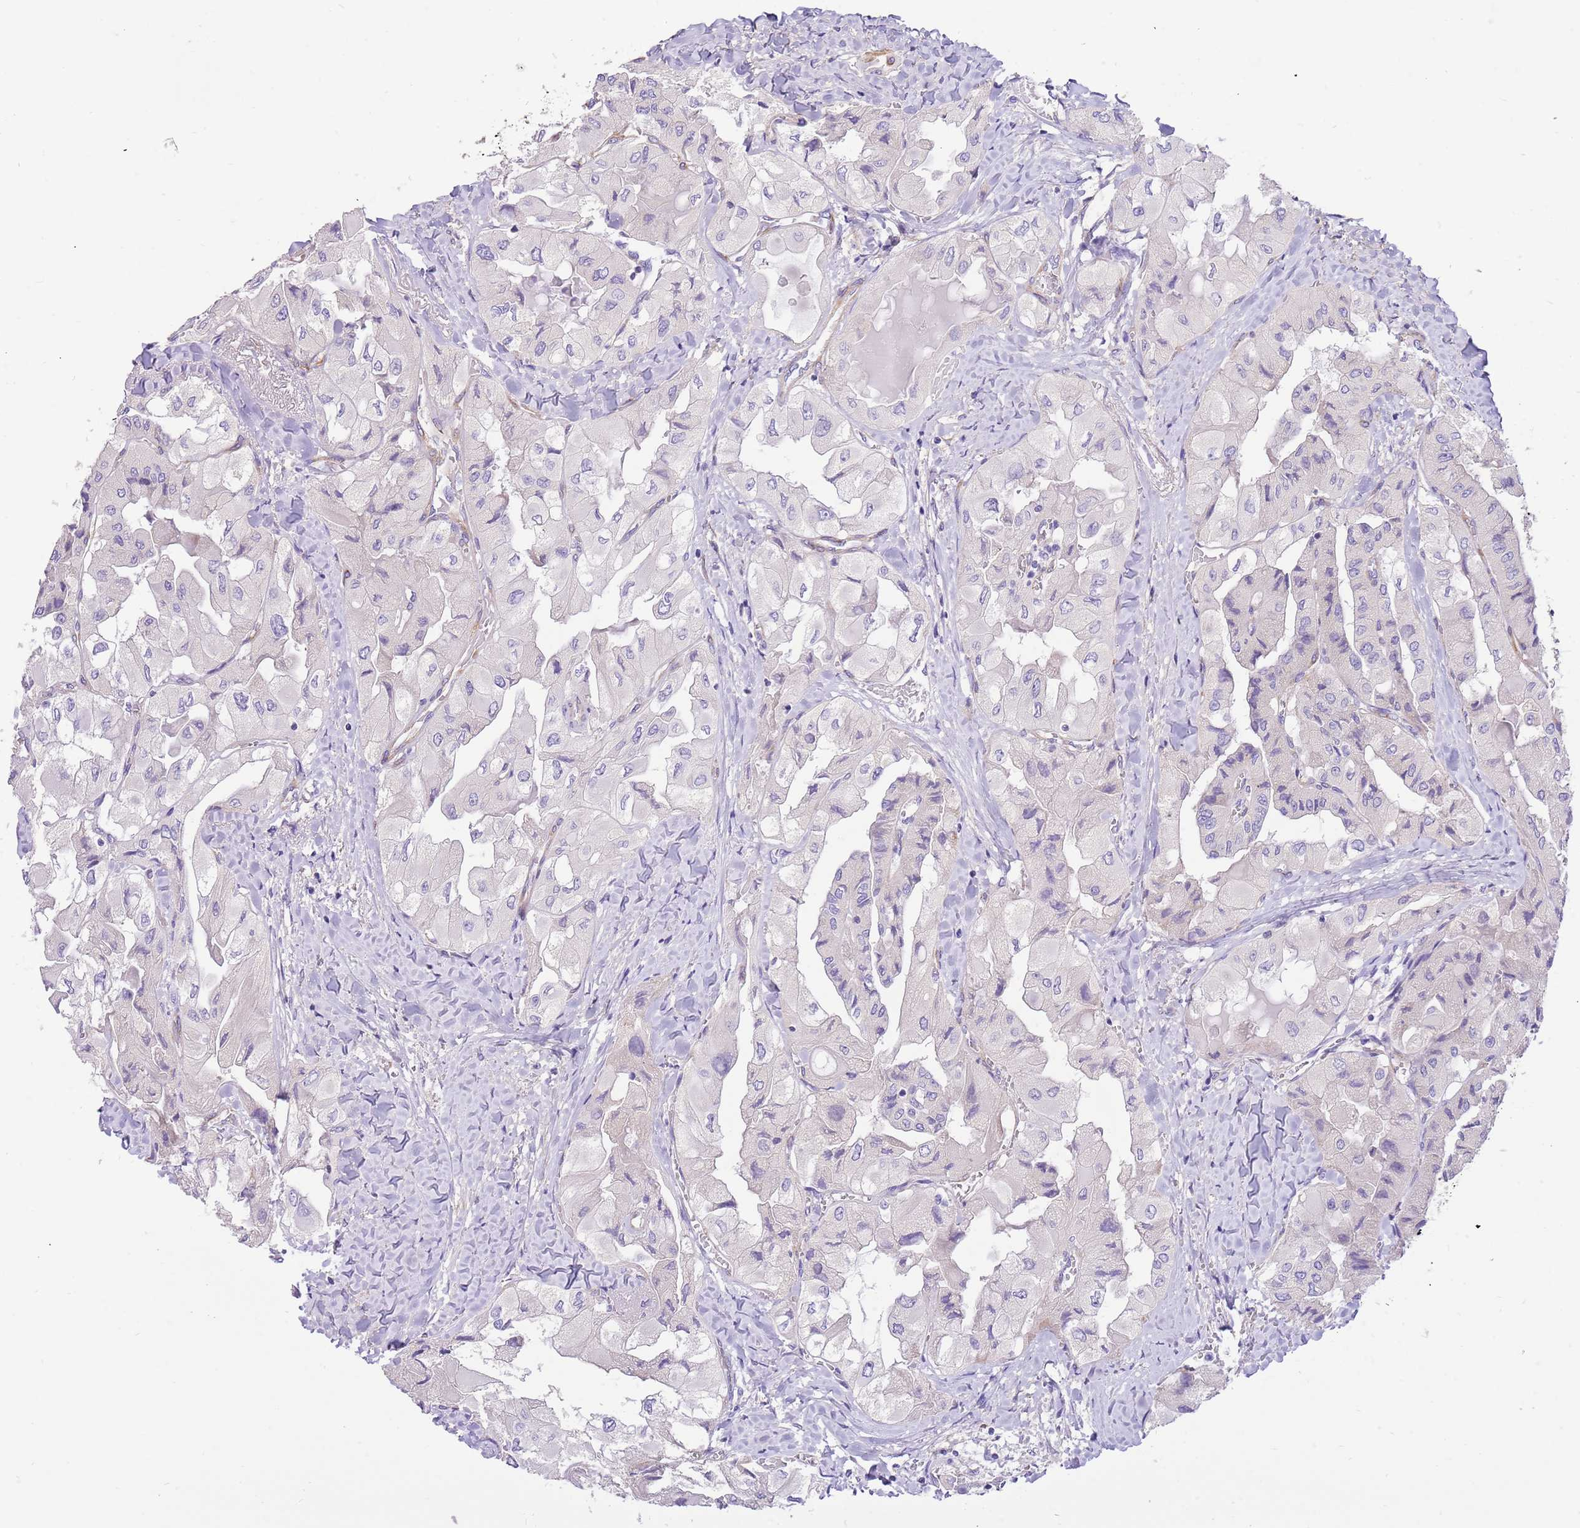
{"staining": {"intensity": "negative", "quantity": "none", "location": "none"}, "tissue": "thyroid cancer", "cell_type": "Tumor cells", "image_type": "cancer", "snomed": [{"axis": "morphology", "description": "Normal tissue, NOS"}, {"axis": "morphology", "description": "Papillary adenocarcinoma, NOS"}, {"axis": "topography", "description": "Thyroid gland"}], "caption": "Tumor cells show no significant positivity in papillary adenocarcinoma (thyroid).", "gene": "SERINC3", "patient": {"sex": "female", "age": 59}}